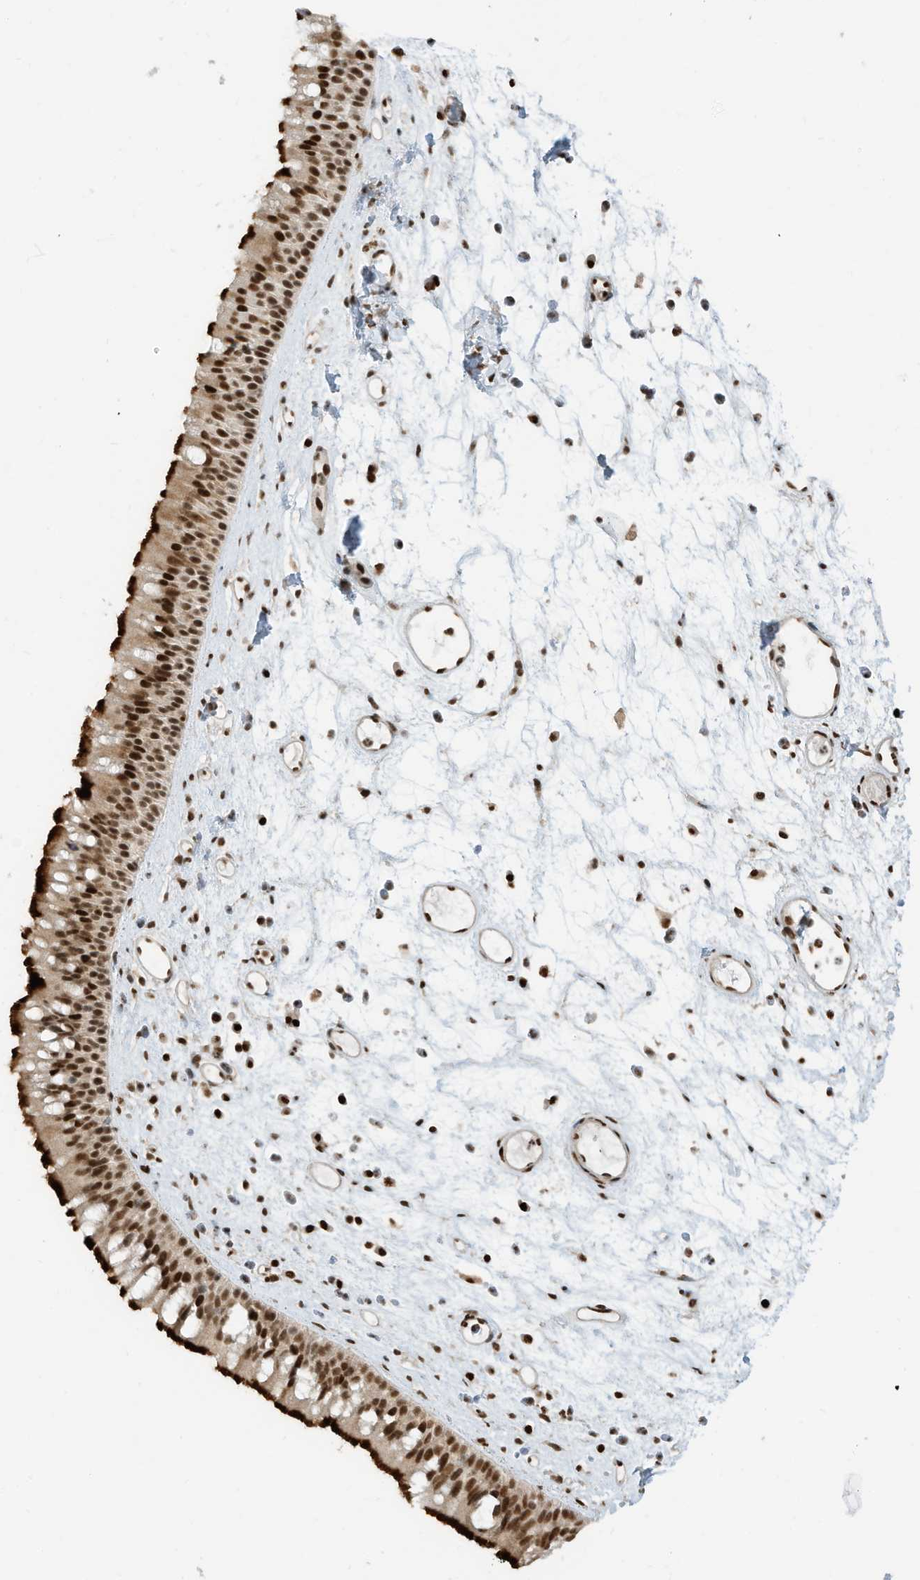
{"staining": {"intensity": "strong", "quantity": ">75%", "location": "cytoplasmic/membranous,nuclear"}, "tissue": "nasopharynx", "cell_type": "Respiratory epithelial cells", "image_type": "normal", "snomed": [{"axis": "morphology", "description": "Normal tissue, NOS"}, {"axis": "morphology", "description": "Inflammation, NOS"}, {"axis": "morphology", "description": "Malignant melanoma, Metastatic site"}, {"axis": "topography", "description": "Nasopharynx"}], "caption": "Respiratory epithelial cells exhibit high levels of strong cytoplasmic/membranous,nuclear positivity in about >75% of cells in normal nasopharynx. The protein is shown in brown color, while the nuclei are stained blue.", "gene": "SAMD15", "patient": {"sex": "male", "age": 70}}